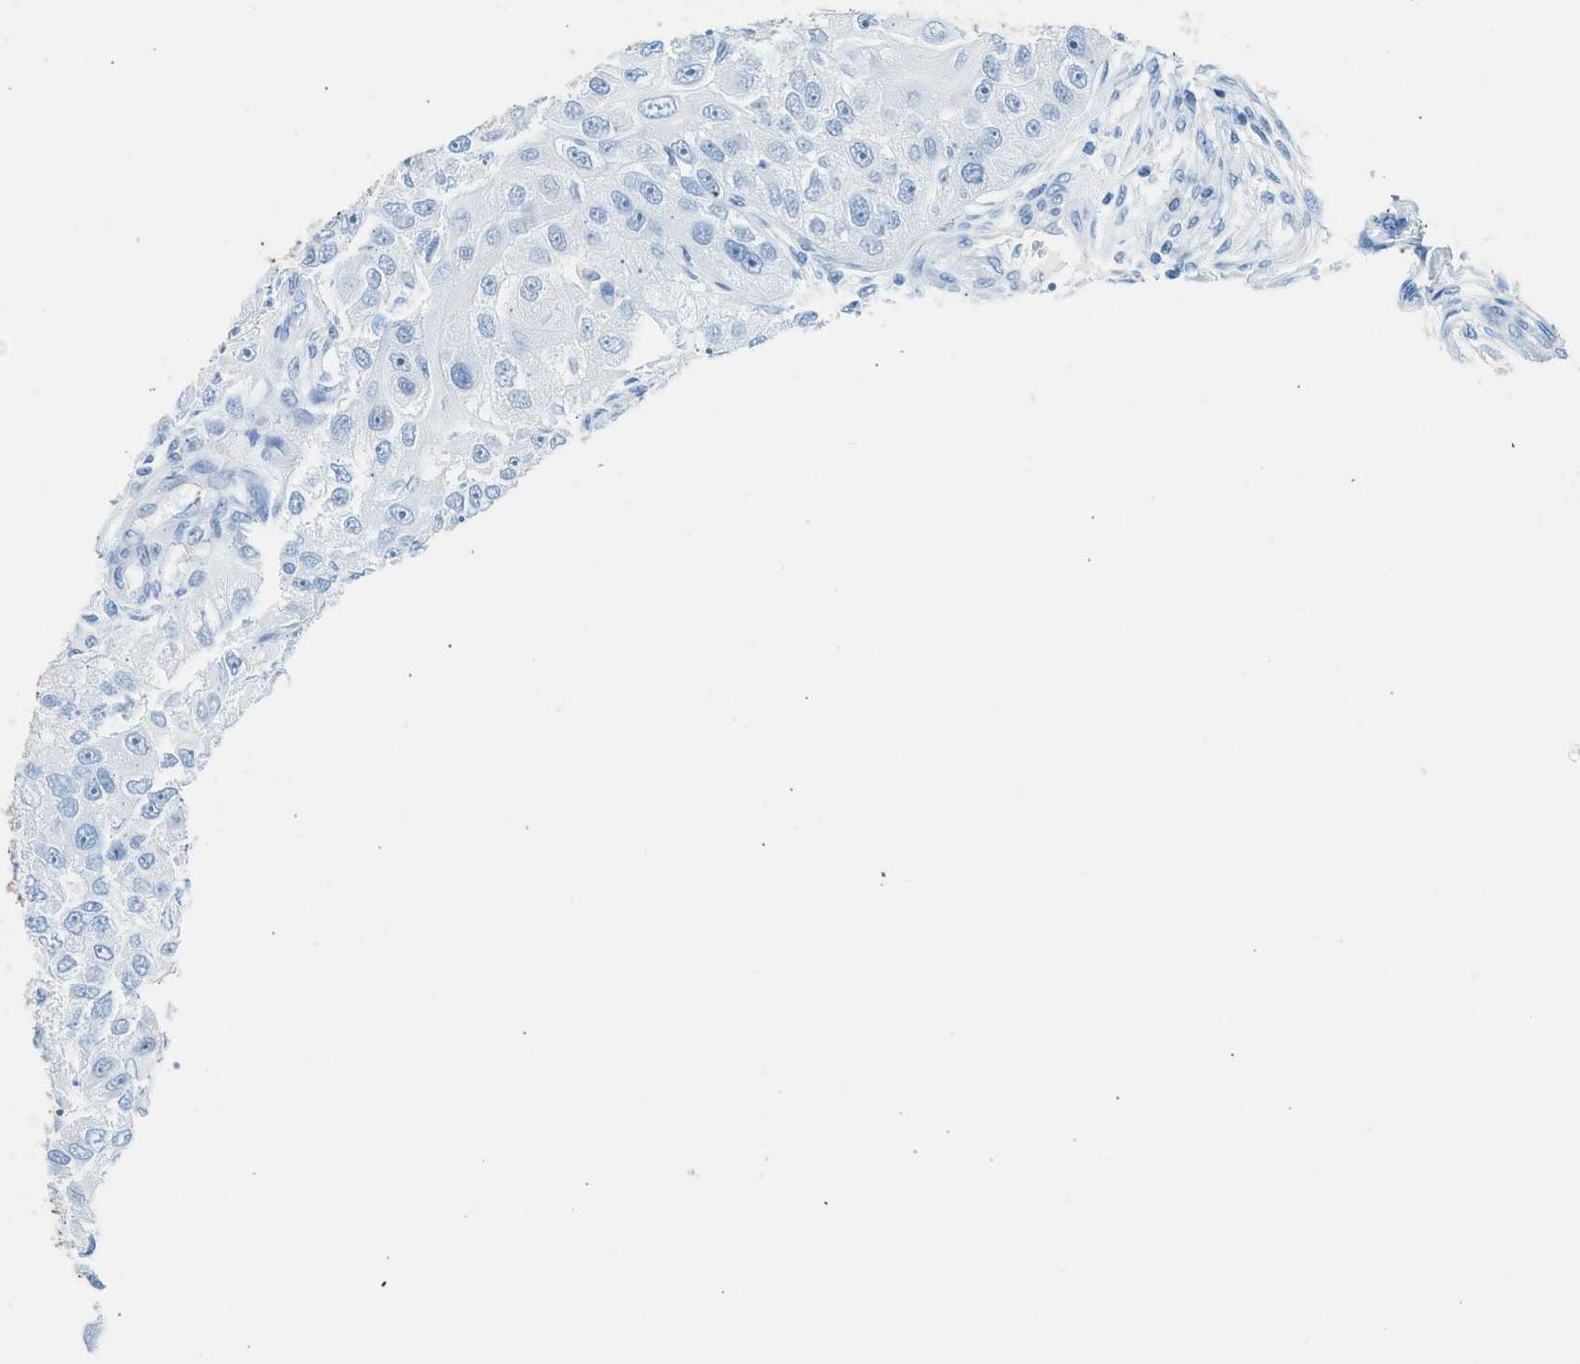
{"staining": {"intensity": "negative", "quantity": "none", "location": "none"}, "tissue": "head and neck cancer", "cell_type": "Tumor cells", "image_type": "cancer", "snomed": [{"axis": "morphology", "description": "Normal tissue, NOS"}, {"axis": "morphology", "description": "Squamous cell carcinoma, NOS"}, {"axis": "topography", "description": "Skeletal muscle"}, {"axis": "topography", "description": "Head-Neck"}], "caption": "Immunohistochemical staining of human squamous cell carcinoma (head and neck) displays no significant staining in tumor cells.", "gene": "FAIM2", "patient": {"sex": "male", "age": 51}}